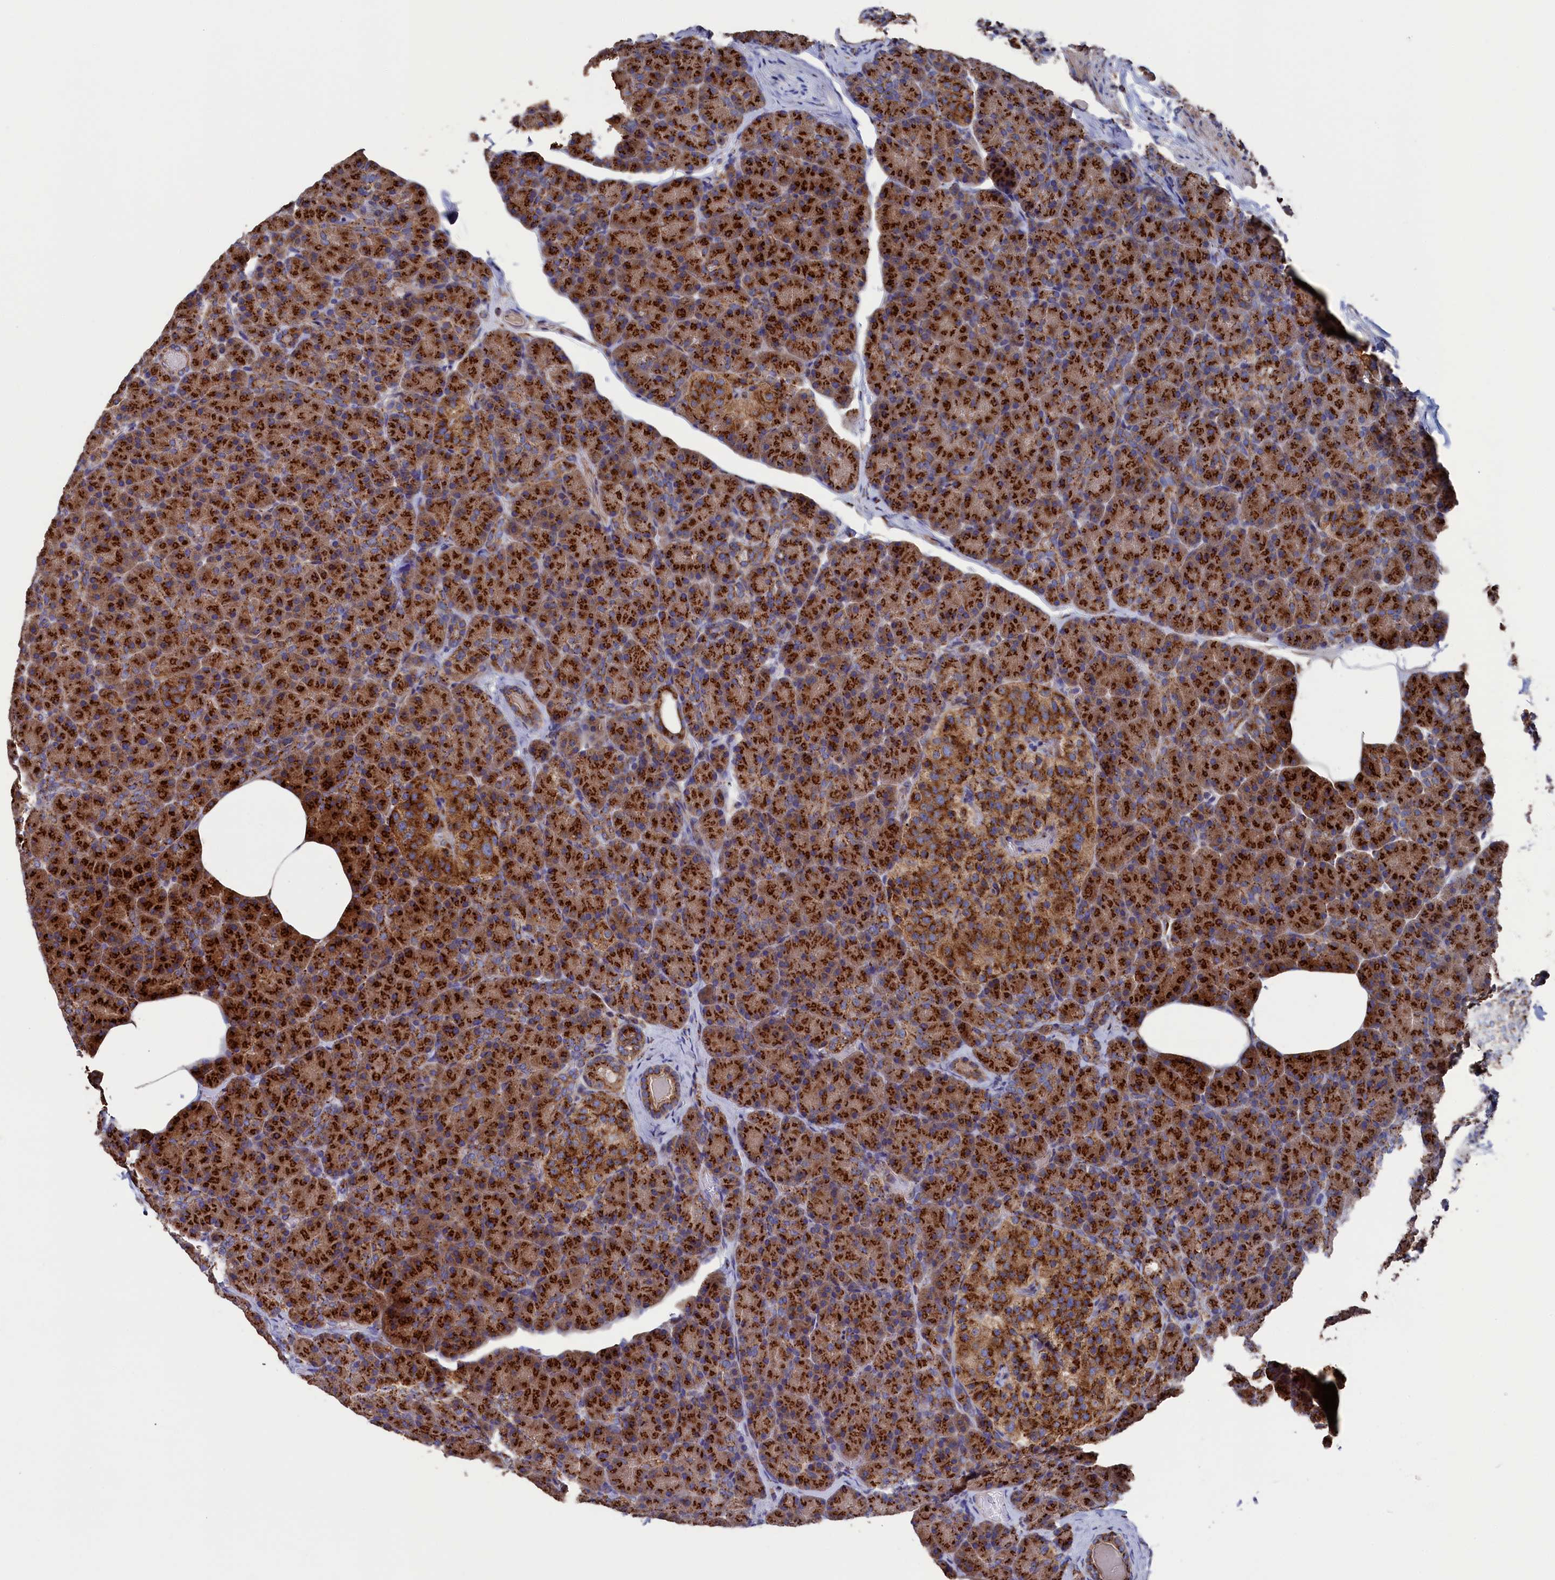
{"staining": {"intensity": "strong", "quantity": ">75%", "location": "cytoplasmic/membranous"}, "tissue": "pancreas", "cell_type": "Exocrine glandular cells", "image_type": "normal", "snomed": [{"axis": "morphology", "description": "Normal tissue, NOS"}, {"axis": "topography", "description": "Pancreas"}], "caption": "This is a micrograph of immunohistochemistry staining of benign pancreas, which shows strong staining in the cytoplasmic/membranous of exocrine glandular cells.", "gene": "PRRC1", "patient": {"sex": "female", "age": 43}}